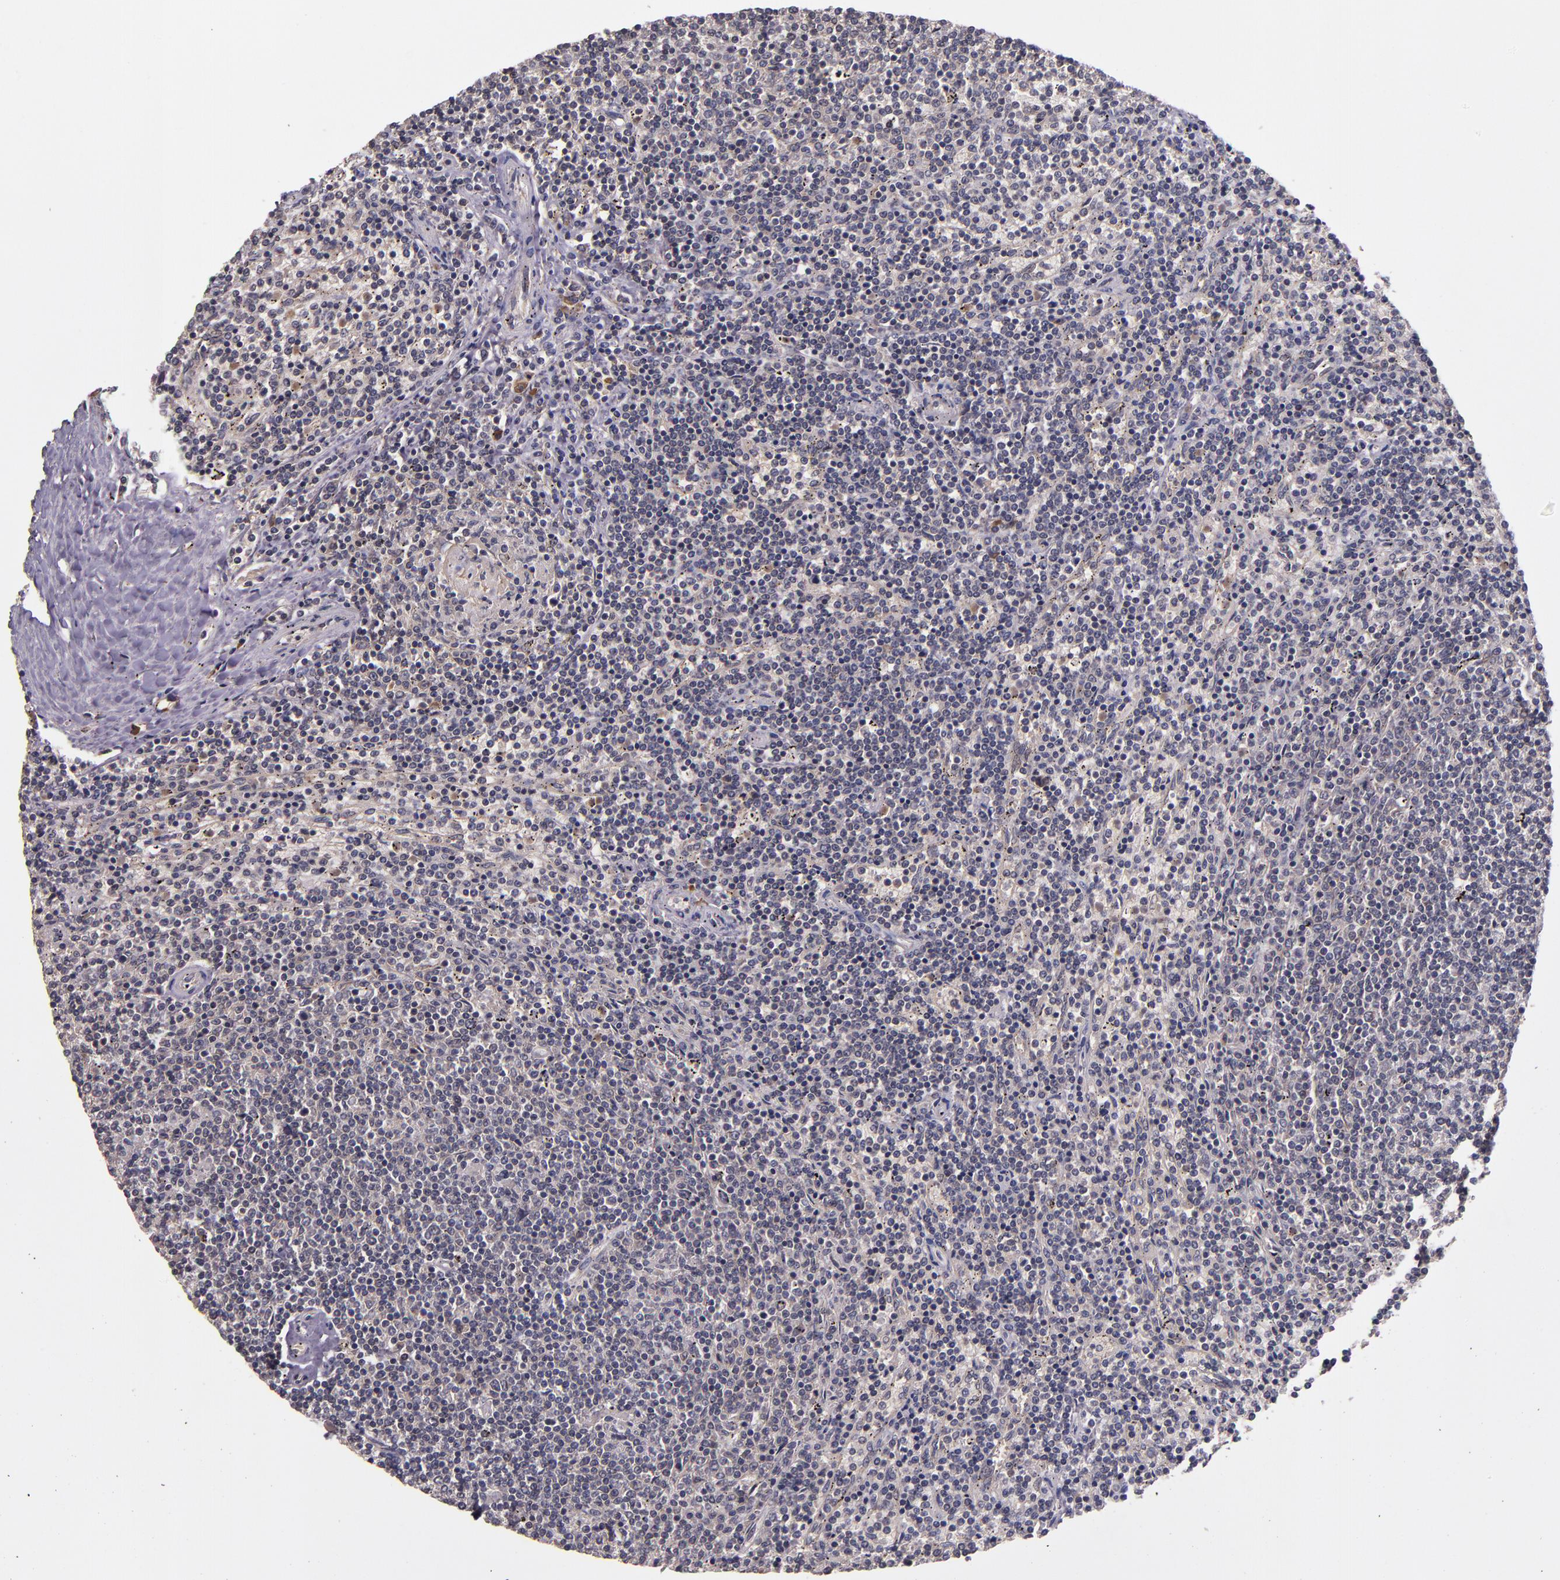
{"staining": {"intensity": "negative", "quantity": "none", "location": "none"}, "tissue": "lymphoma", "cell_type": "Tumor cells", "image_type": "cancer", "snomed": [{"axis": "morphology", "description": "Malignant lymphoma, non-Hodgkin's type, Low grade"}, {"axis": "topography", "description": "Spleen"}], "caption": "IHC image of lymphoma stained for a protein (brown), which exhibits no positivity in tumor cells.", "gene": "PRAF2", "patient": {"sex": "female", "age": 50}}